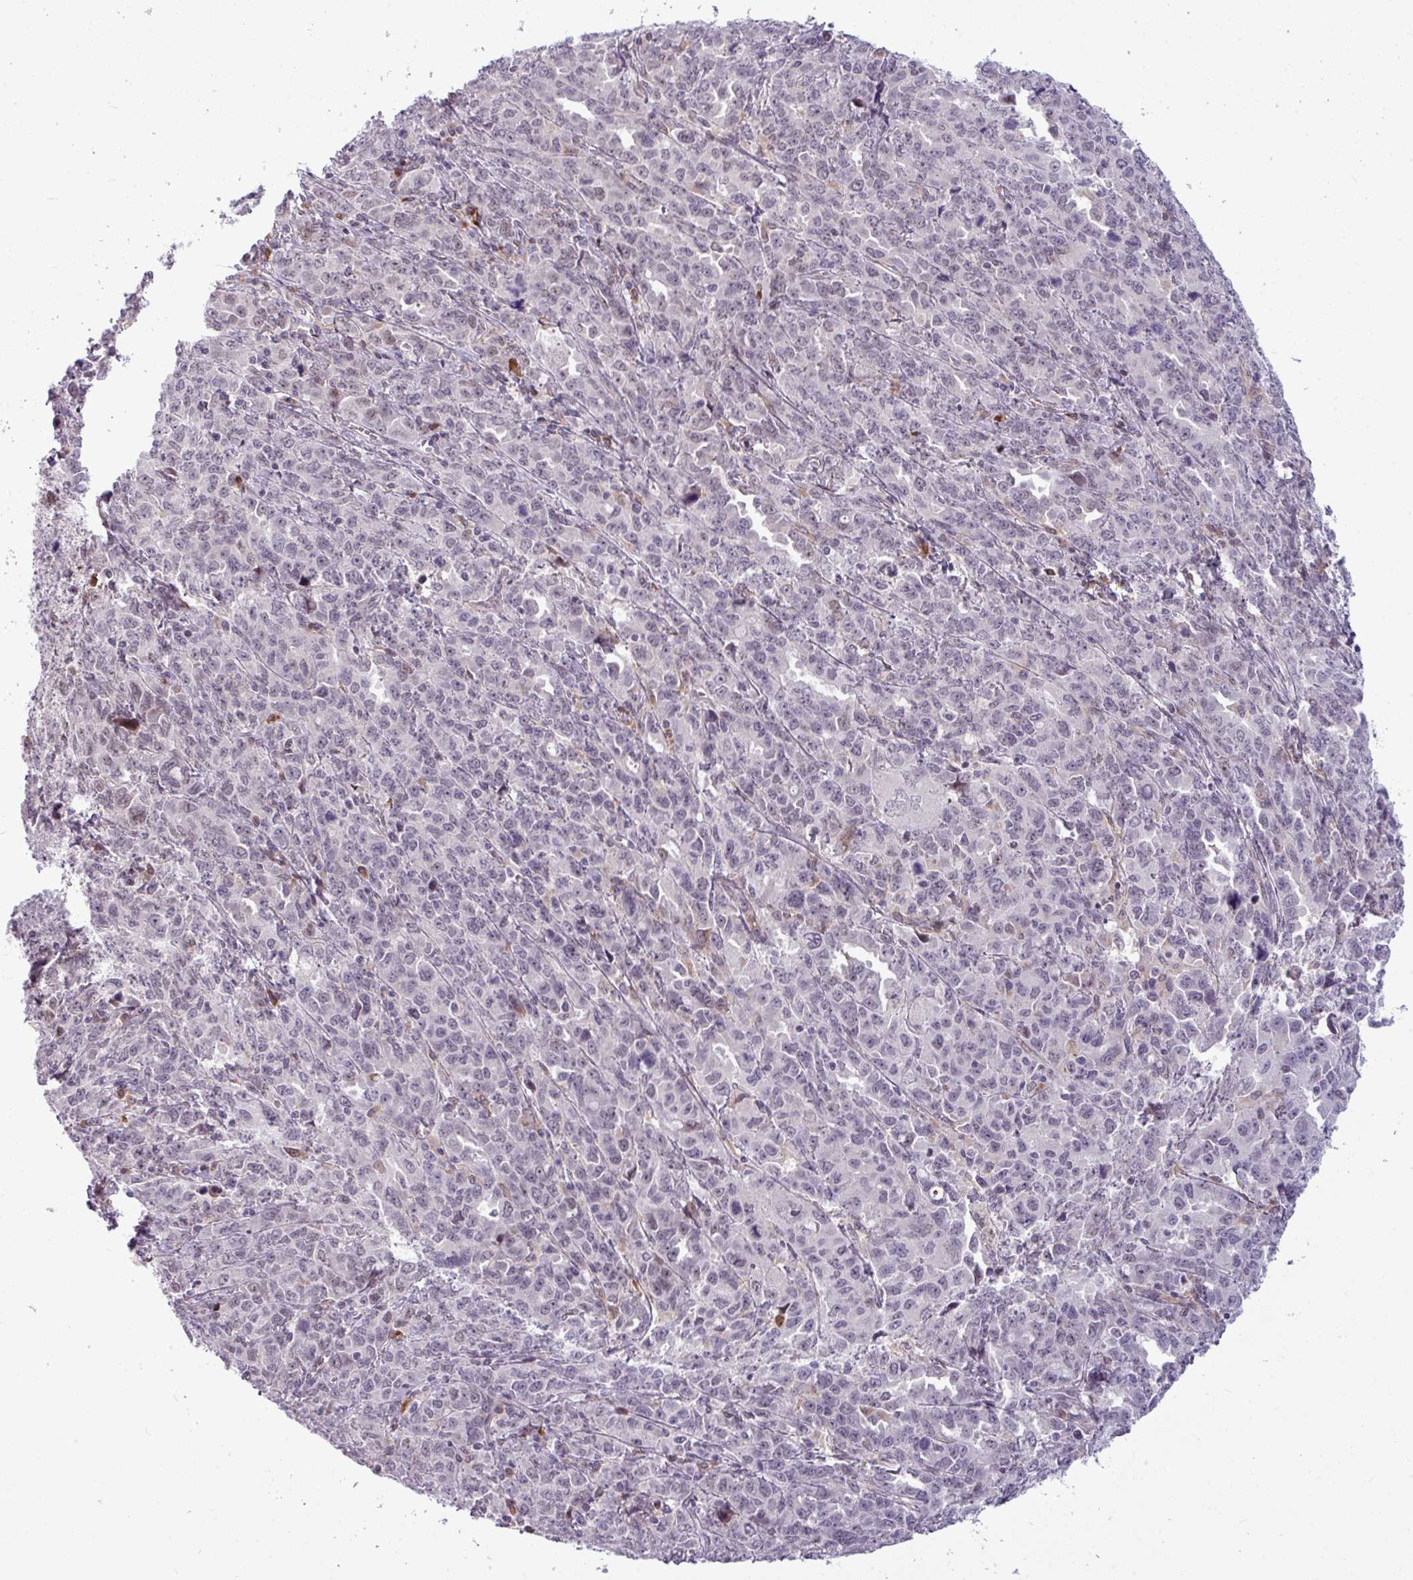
{"staining": {"intensity": "weak", "quantity": "<25%", "location": "nuclear"}, "tissue": "ovarian cancer", "cell_type": "Tumor cells", "image_type": "cancer", "snomed": [{"axis": "morphology", "description": "Adenocarcinoma, NOS"}, {"axis": "morphology", "description": "Carcinoma, endometroid"}, {"axis": "topography", "description": "Ovary"}], "caption": "Micrograph shows no protein staining in tumor cells of ovarian cancer (adenocarcinoma) tissue. (DAB IHC, high magnification).", "gene": "SLC66A2", "patient": {"sex": "female", "age": 72}}